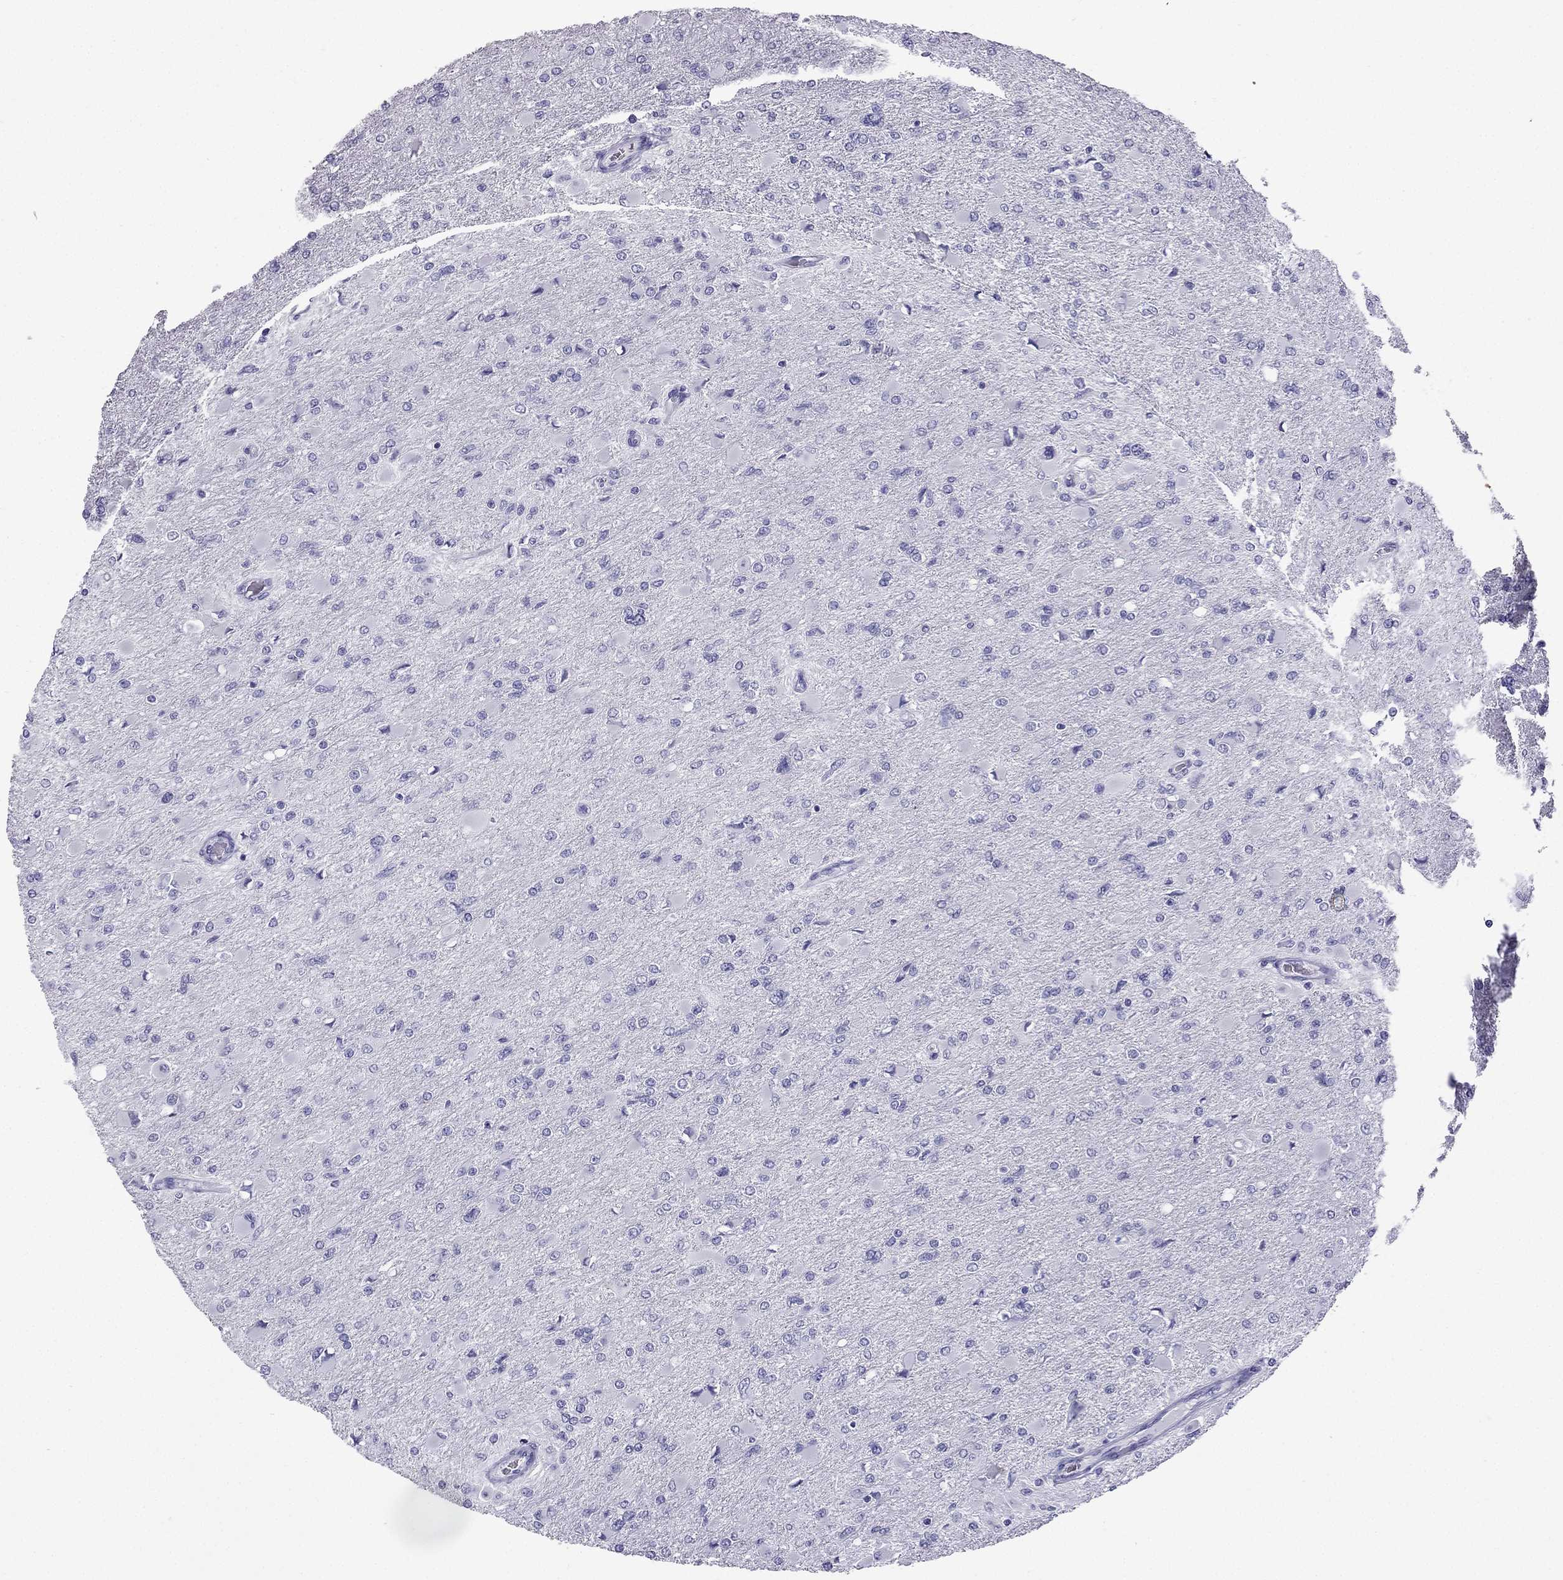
{"staining": {"intensity": "negative", "quantity": "none", "location": "none"}, "tissue": "glioma", "cell_type": "Tumor cells", "image_type": "cancer", "snomed": [{"axis": "morphology", "description": "Glioma, malignant, High grade"}, {"axis": "topography", "description": "Cerebral cortex"}], "caption": "DAB immunohistochemical staining of human glioma exhibits no significant staining in tumor cells.", "gene": "GJA8", "patient": {"sex": "female", "age": 36}}